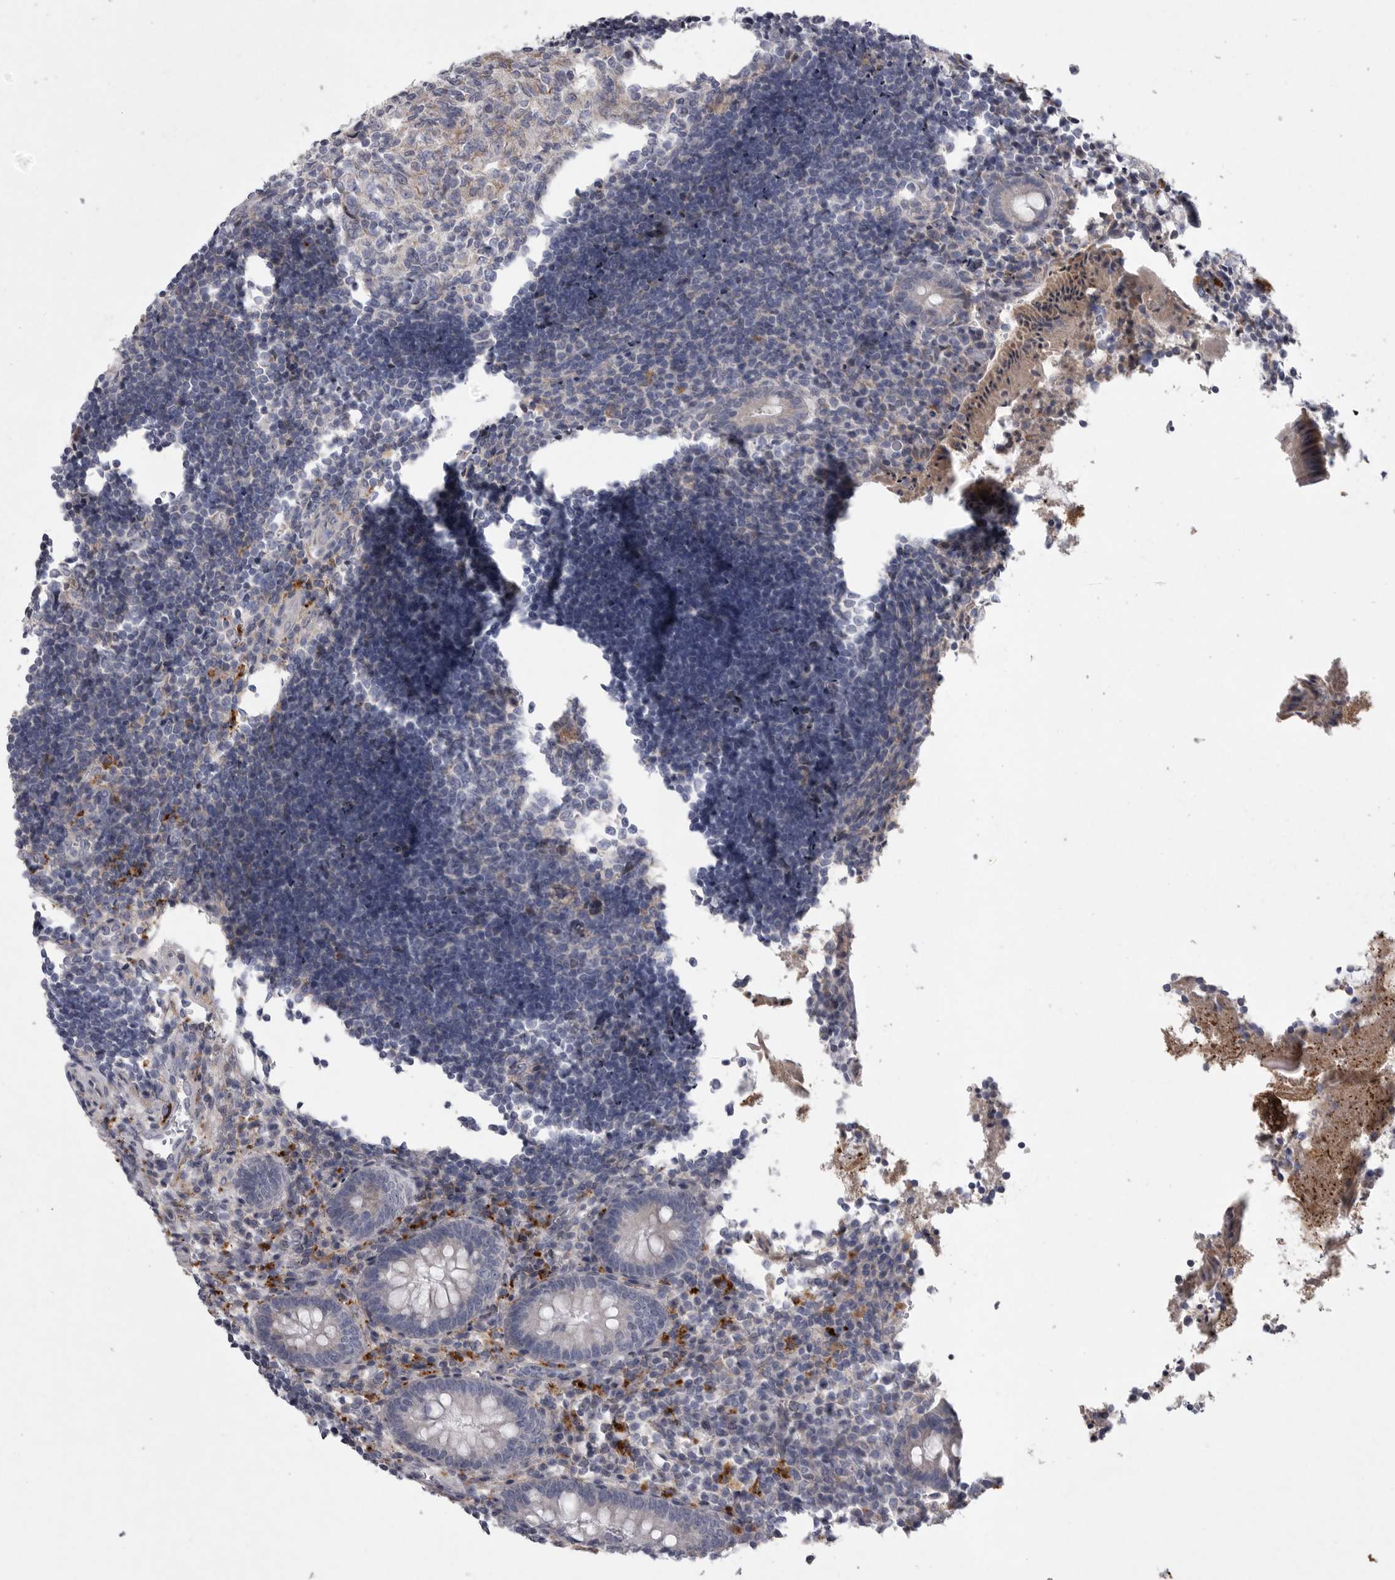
{"staining": {"intensity": "moderate", "quantity": "<25%", "location": "cytoplasmic/membranous"}, "tissue": "appendix", "cell_type": "Glandular cells", "image_type": "normal", "snomed": [{"axis": "morphology", "description": "Normal tissue, NOS"}, {"axis": "topography", "description": "Appendix"}], "caption": "Immunohistochemistry (IHC) micrograph of unremarkable appendix: appendix stained using IHC shows low levels of moderate protein expression localized specifically in the cytoplasmic/membranous of glandular cells, appearing as a cytoplasmic/membranous brown color.", "gene": "CRP", "patient": {"sex": "female", "age": 17}}